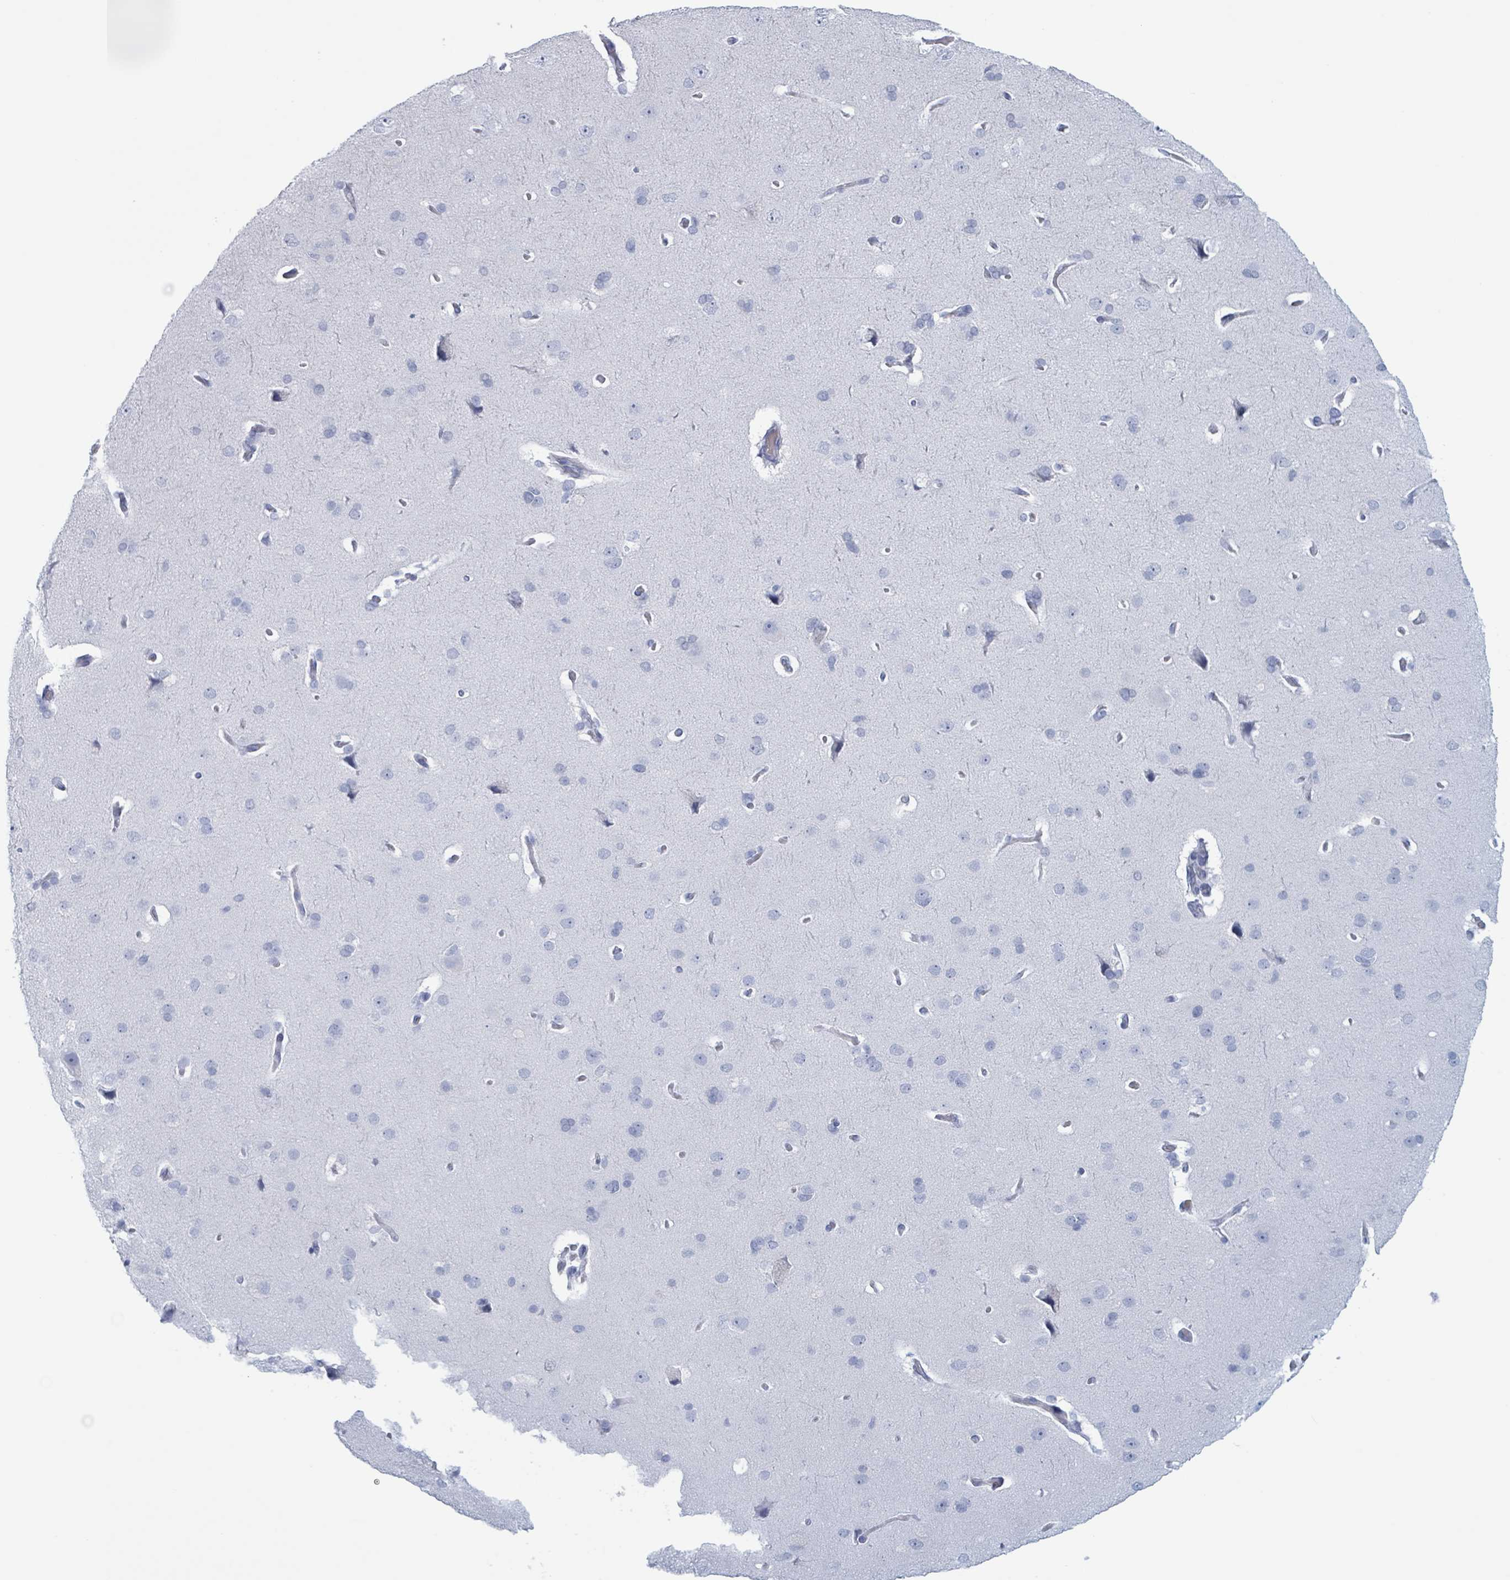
{"staining": {"intensity": "negative", "quantity": "none", "location": "none"}, "tissue": "cerebral cortex", "cell_type": "Endothelial cells", "image_type": "normal", "snomed": [{"axis": "morphology", "description": "Normal tissue, NOS"}, {"axis": "topography", "description": "Cerebral cortex"}], "caption": "IHC histopathology image of normal human cerebral cortex stained for a protein (brown), which reveals no expression in endothelial cells.", "gene": "KLK4", "patient": {"sex": "male", "age": 62}}